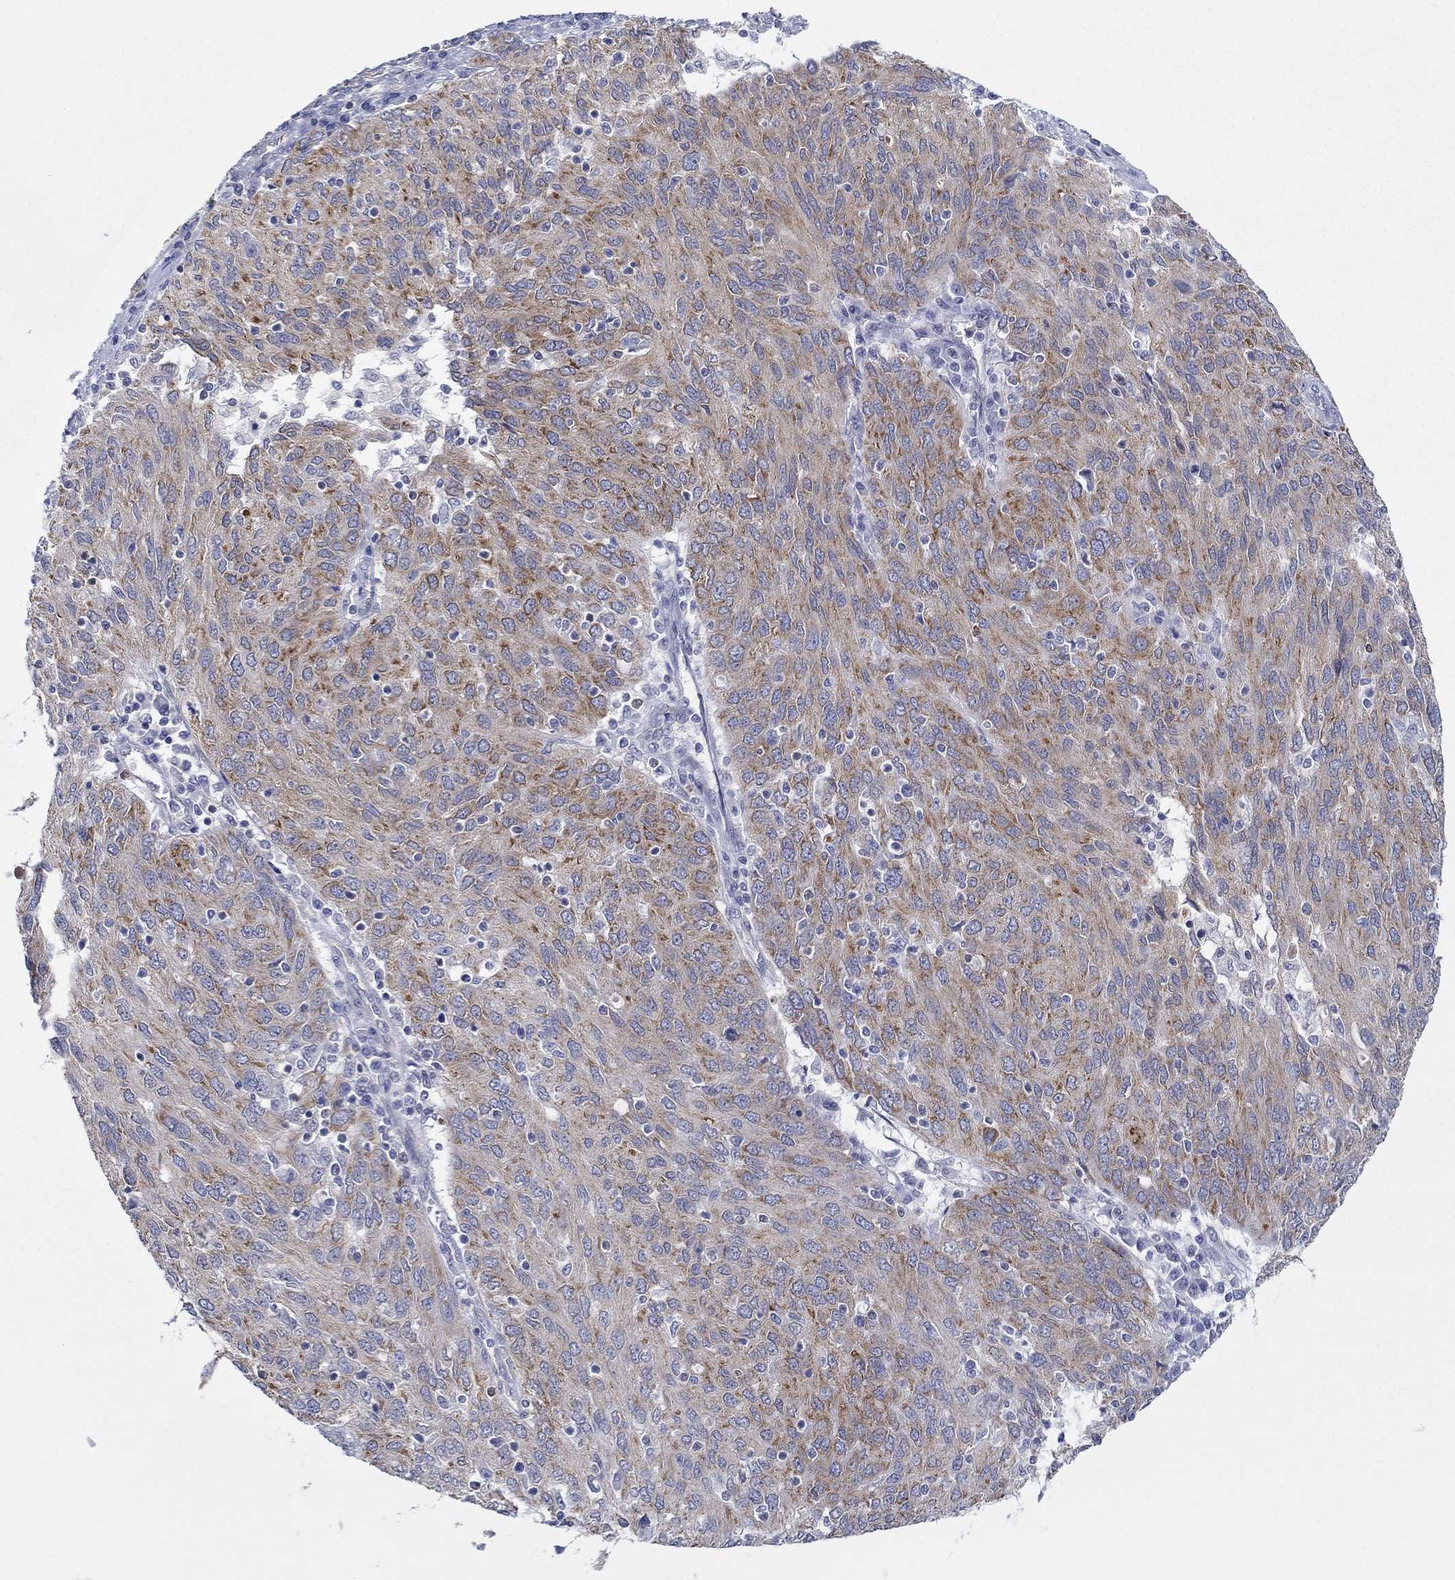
{"staining": {"intensity": "strong", "quantity": "25%-75%", "location": "cytoplasmic/membranous"}, "tissue": "ovarian cancer", "cell_type": "Tumor cells", "image_type": "cancer", "snomed": [{"axis": "morphology", "description": "Carcinoma, endometroid"}, {"axis": "topography", "description": "Ovary"}], "caption": "High-magnification brightfield microscopy of endometroid carcinoma (ovarian) stained with DAB (3,3'-diaminobenzidine) (brown) and counterstained with hematoxylin (blue). tumor cells exhibit strong cytoplasmic/membranous expression is present in approximately25%-75% of cells. The staining was performed using DAB (3,3'-diaminobenzidine), with brown indicating positive protein expression. Nuclei are stained blue with hematoxylin.", "gene": "ERMP1", "patient": {"sex": "female", "age": 50}}